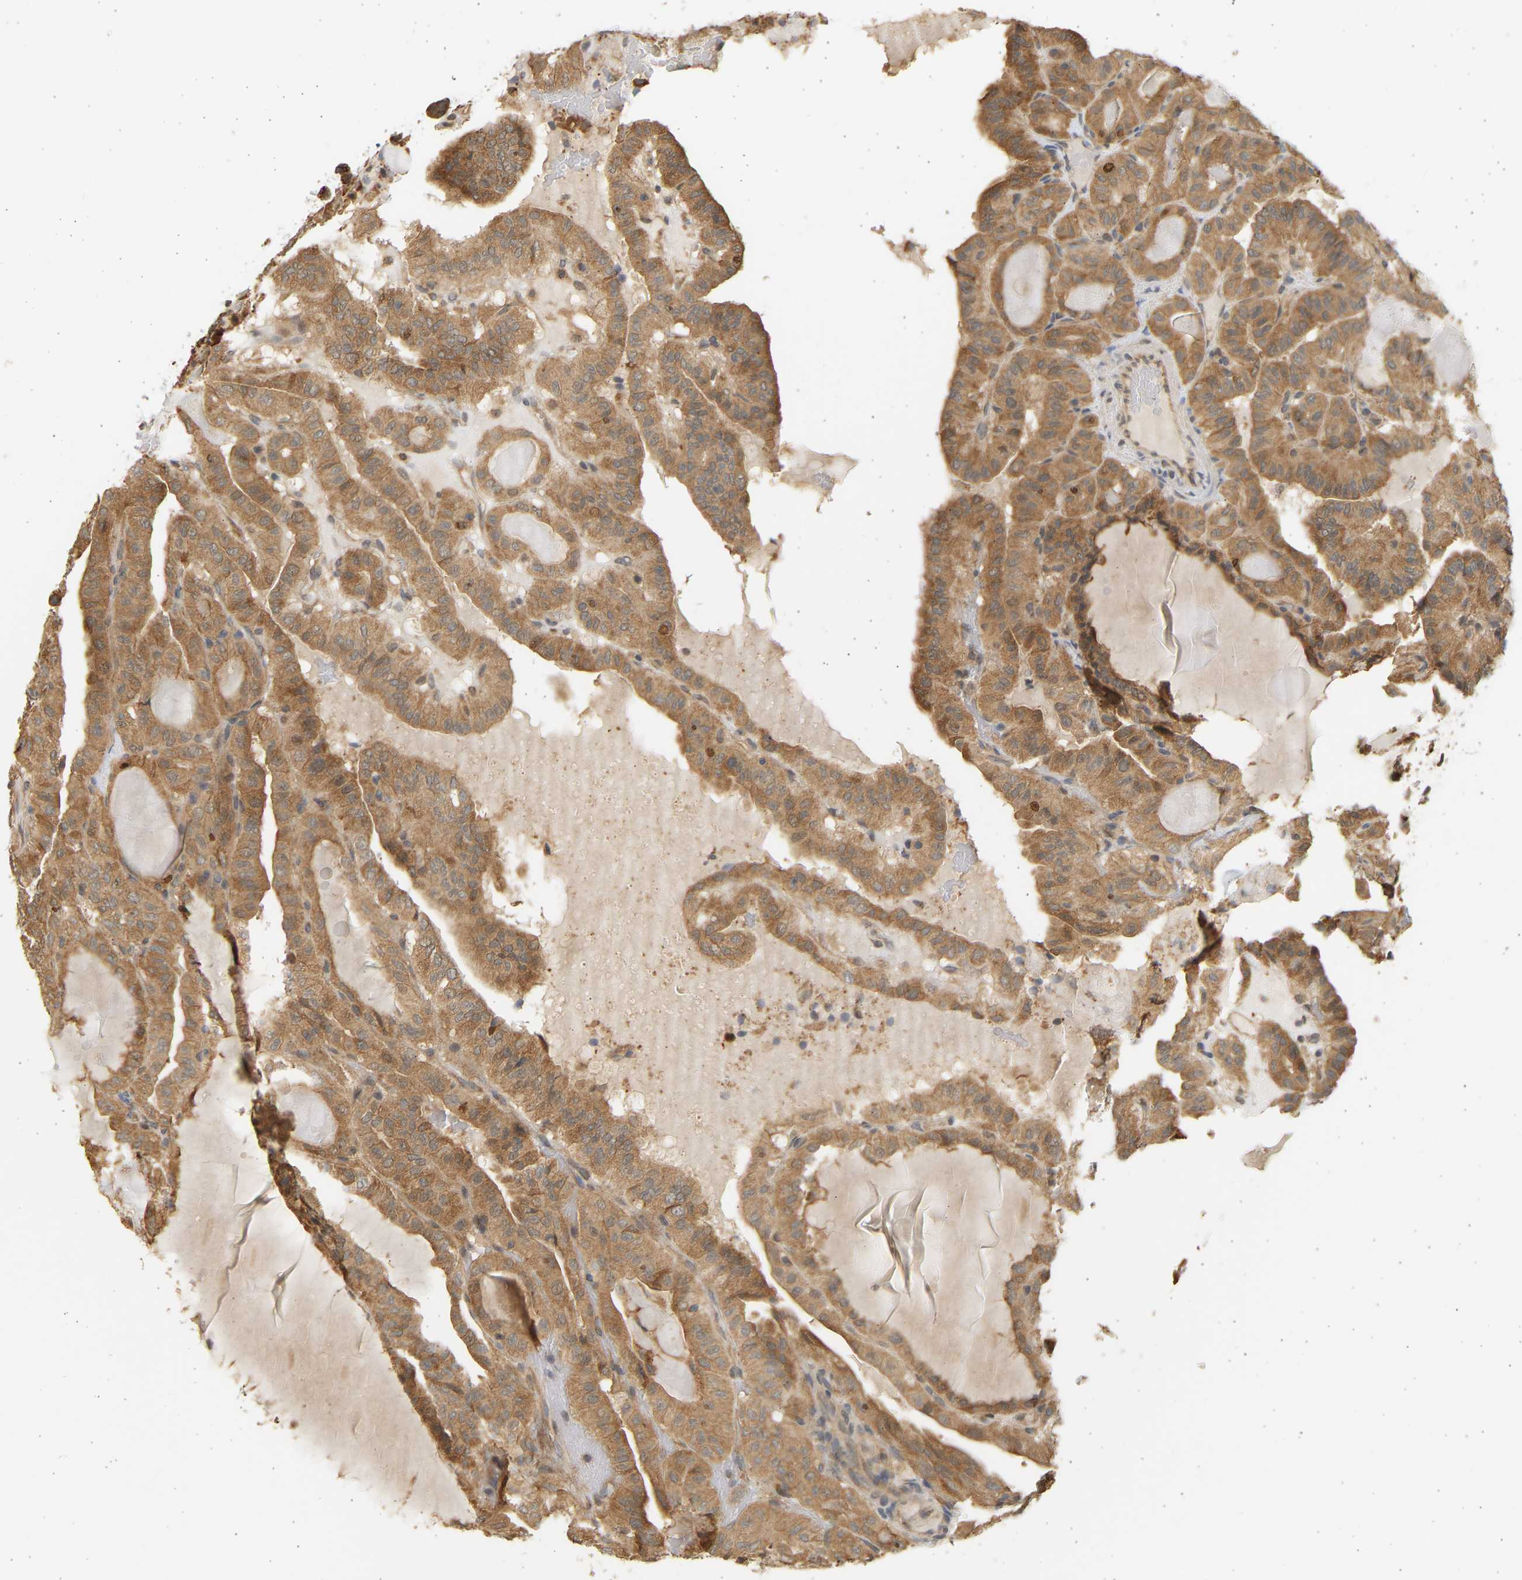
{"staining": {"intensity": "moderate", "quantity": ">75%", "location": "cytoplasmic/membranous"}, "tissue": "thyroid cancer", "cell_type": "Tumor cells", "image_type": "cancer", "snomed": [{"axis": "morphology", "description": "Papillary adenocarcinoma, NOS"}, {"axis": "topography", "description": "Thyroid gland"}], "caption": "The immunohistochemical stain shows moderate cytoplasmic/membranous staining in tumor cells of thyroid papillary adenocarcinoma tissue.", "gene": "B4GALT6", "patient": {"sex": "male", "age": 77}}